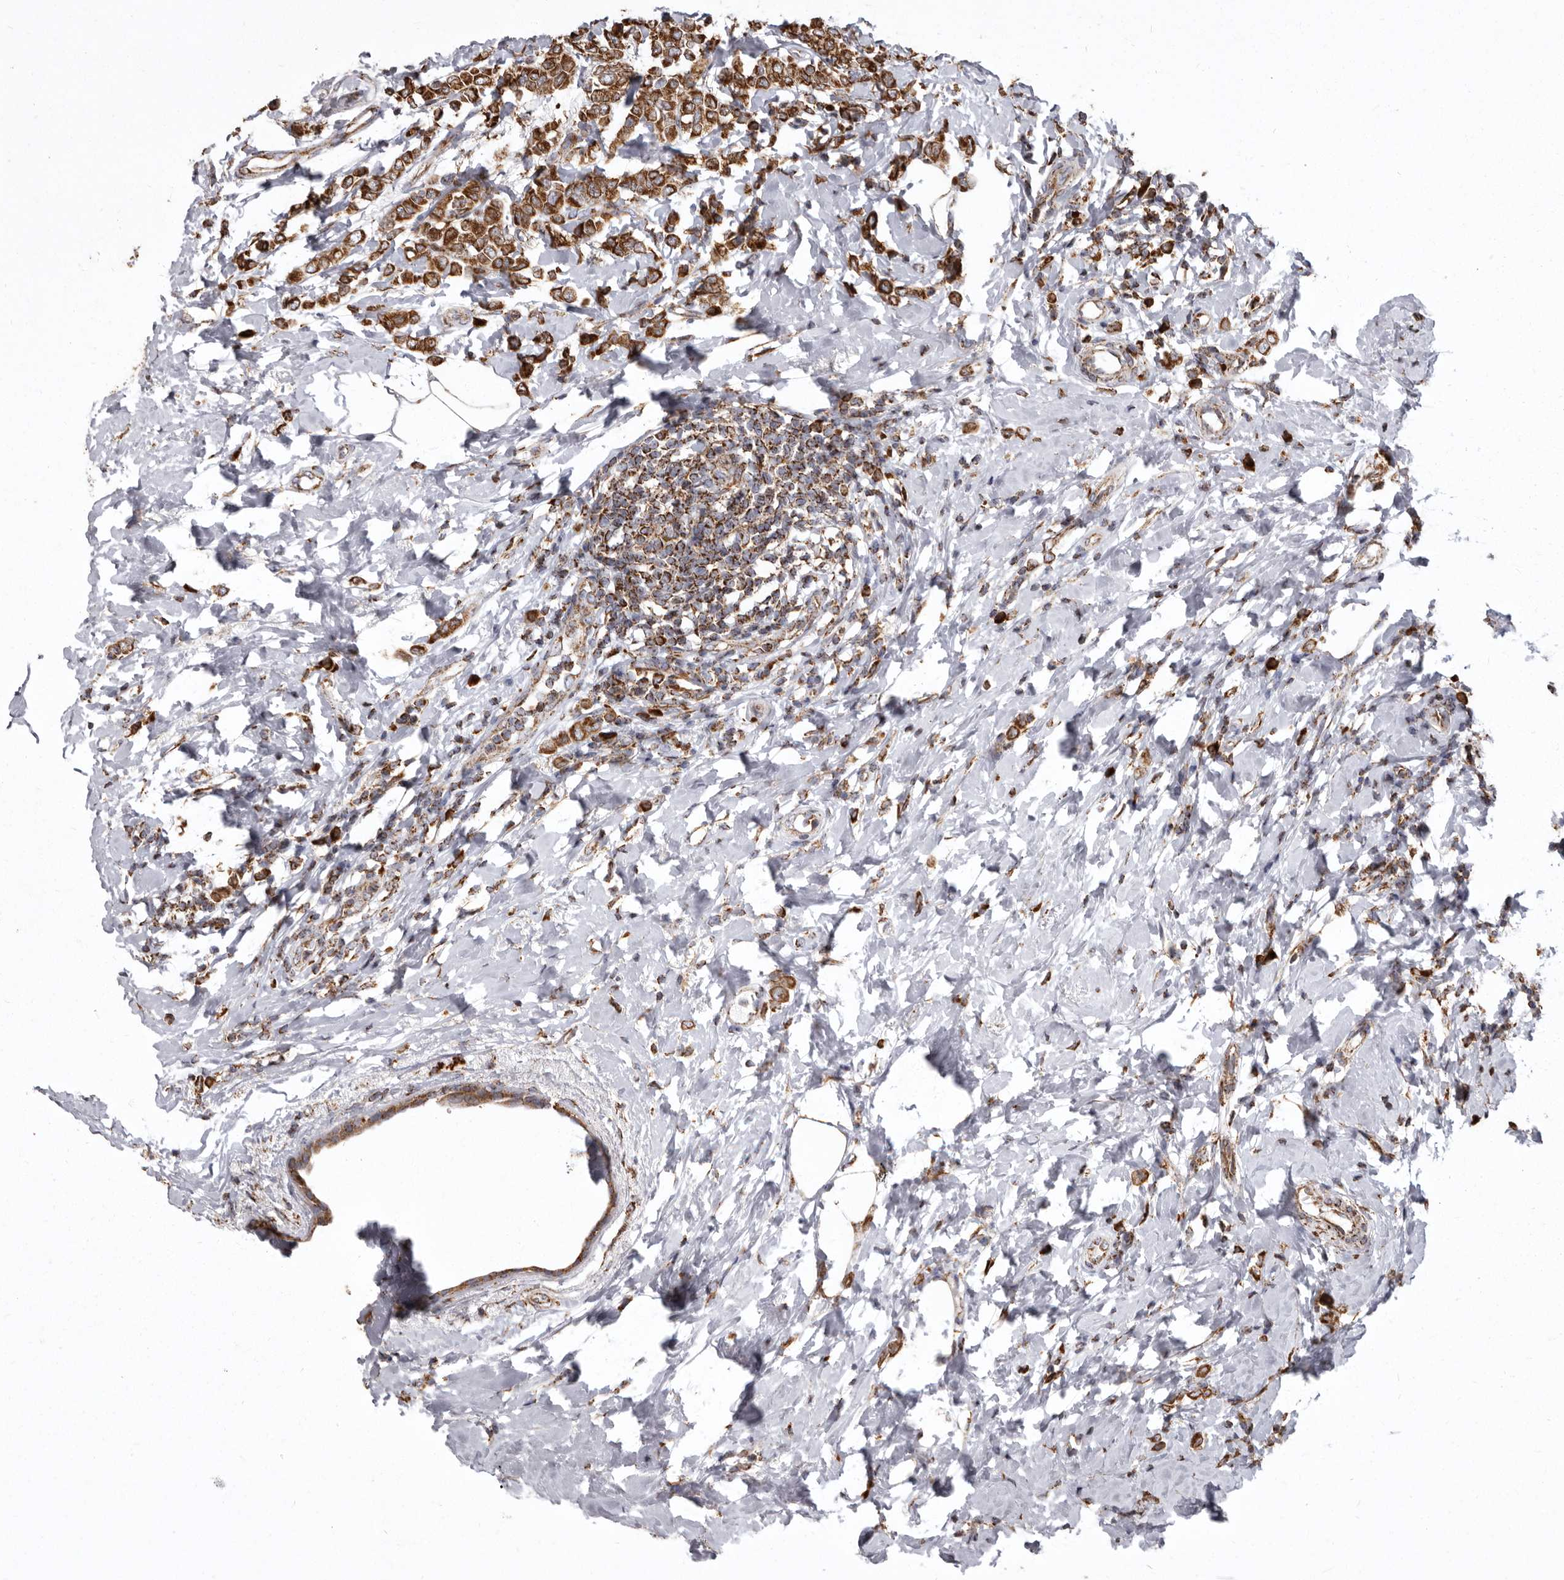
{"staining": {"intensity": "strong", "quantity": ">75%", "location": "cytoplasmic/membranous"}, "tissue": "breast cancer", "cell_type": "Tumor cells", "image_type": "cancer", "snomed": [{"axis": "morphology", "description": "Lobular carcinoma"}, {"axis": "topography", "description": "Breast"}], "caption": "IHC image of neoplastic tissue: lobular carcinoma (breast) stained using immunohistochemistry displays high levels of strong protein expression localized specifically in the cytoplasmic/membranous of tumor cells, appearing as a cytoplasmic/membranous brown color.", "gene": "CDK5RAP3", "patient": {"sex": "female", "age": 47}}